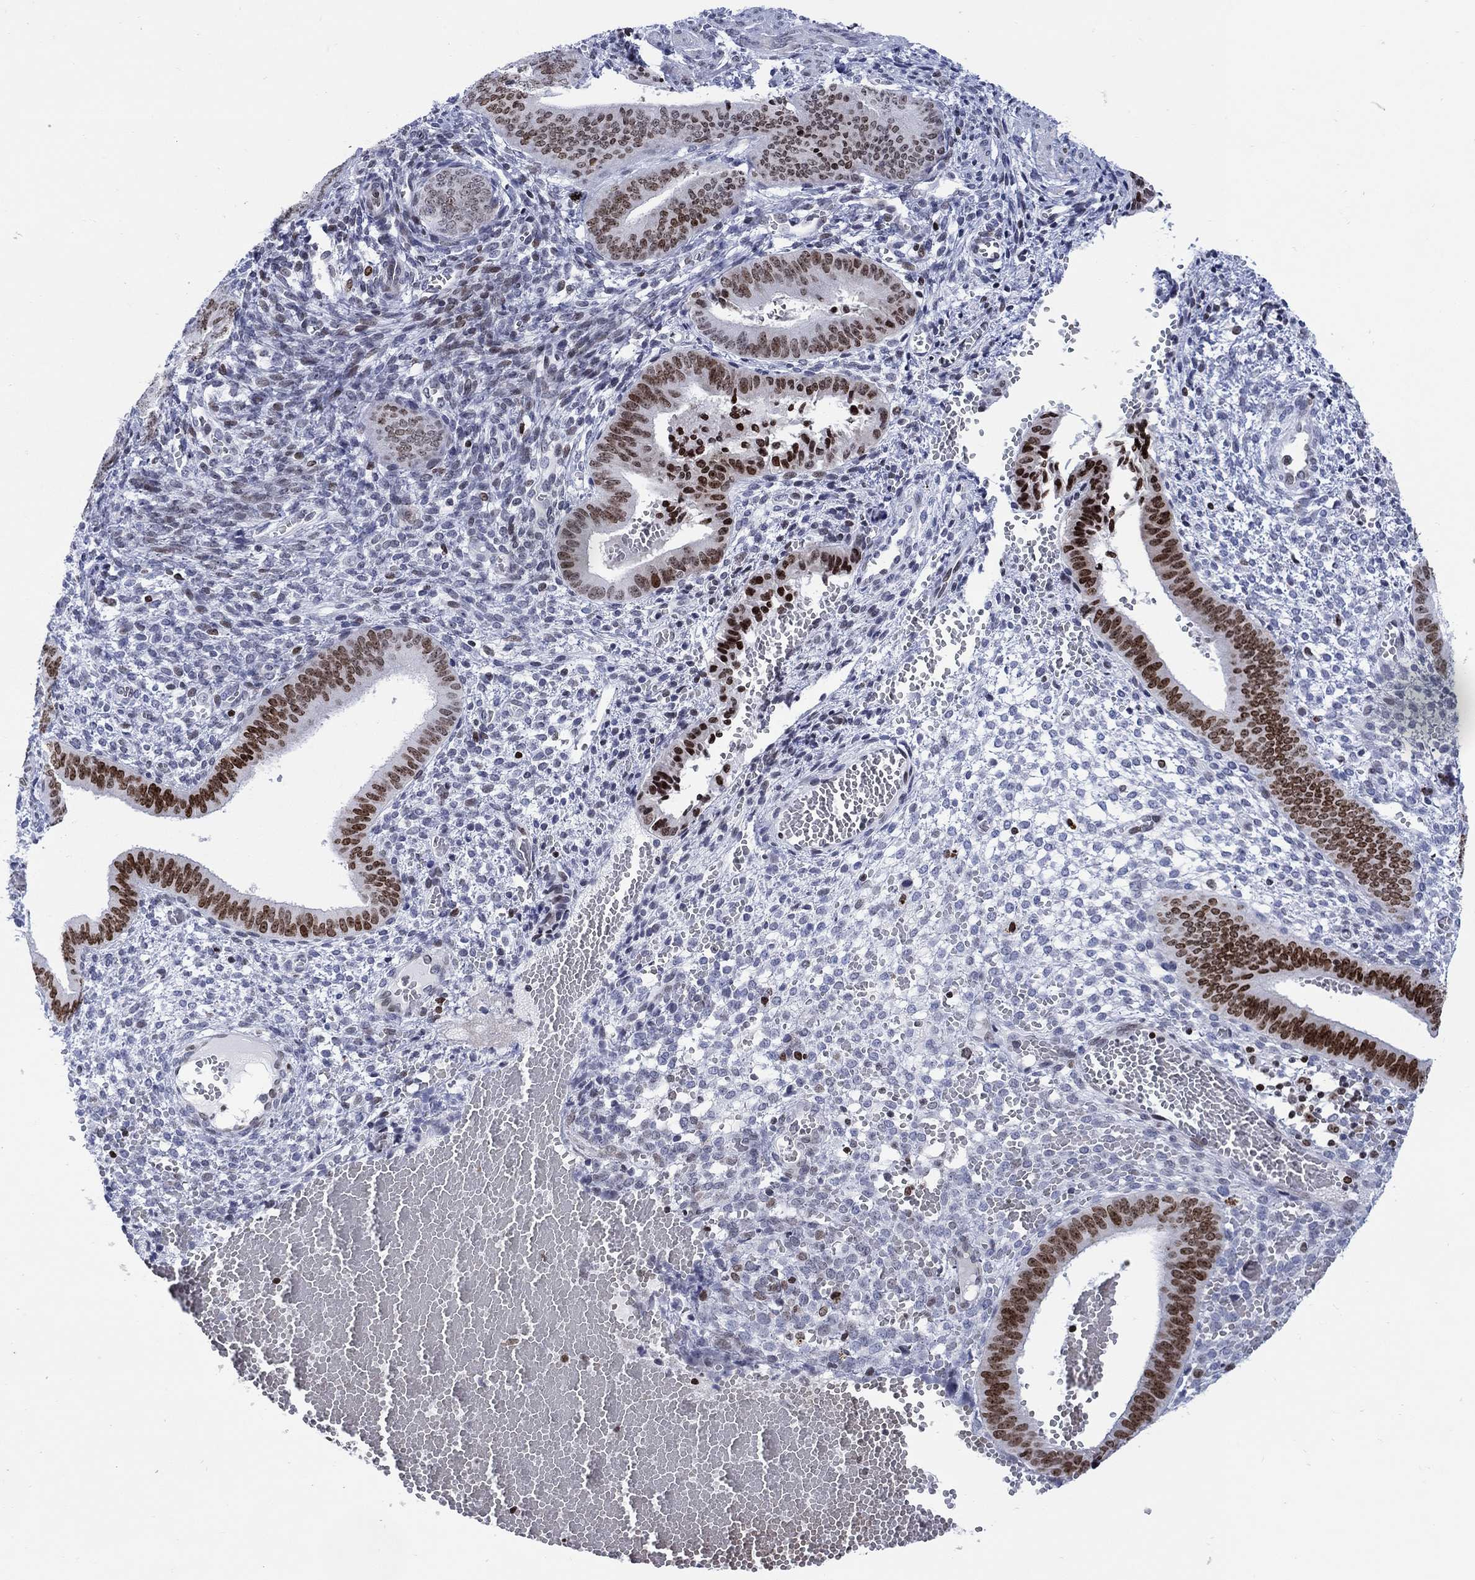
{"staining": {"intensity": "negative", "quantity": "none", "location": "none"}, "tissue": "endometrium", "cell_type": "Cells in endometrial stroma", "image_type": "normal", "snomed": [{"axis": "morphology", "description": "Normal tissue, NOS"}, {"axis": "topography", "description": "Endometrium"}], "caption": "Photomicrograph shows no protein expression in cells in endometrial stroma of benign endometrium.", "gene": "HMGA1", "patient": {"sex": "female", "age": 42}}